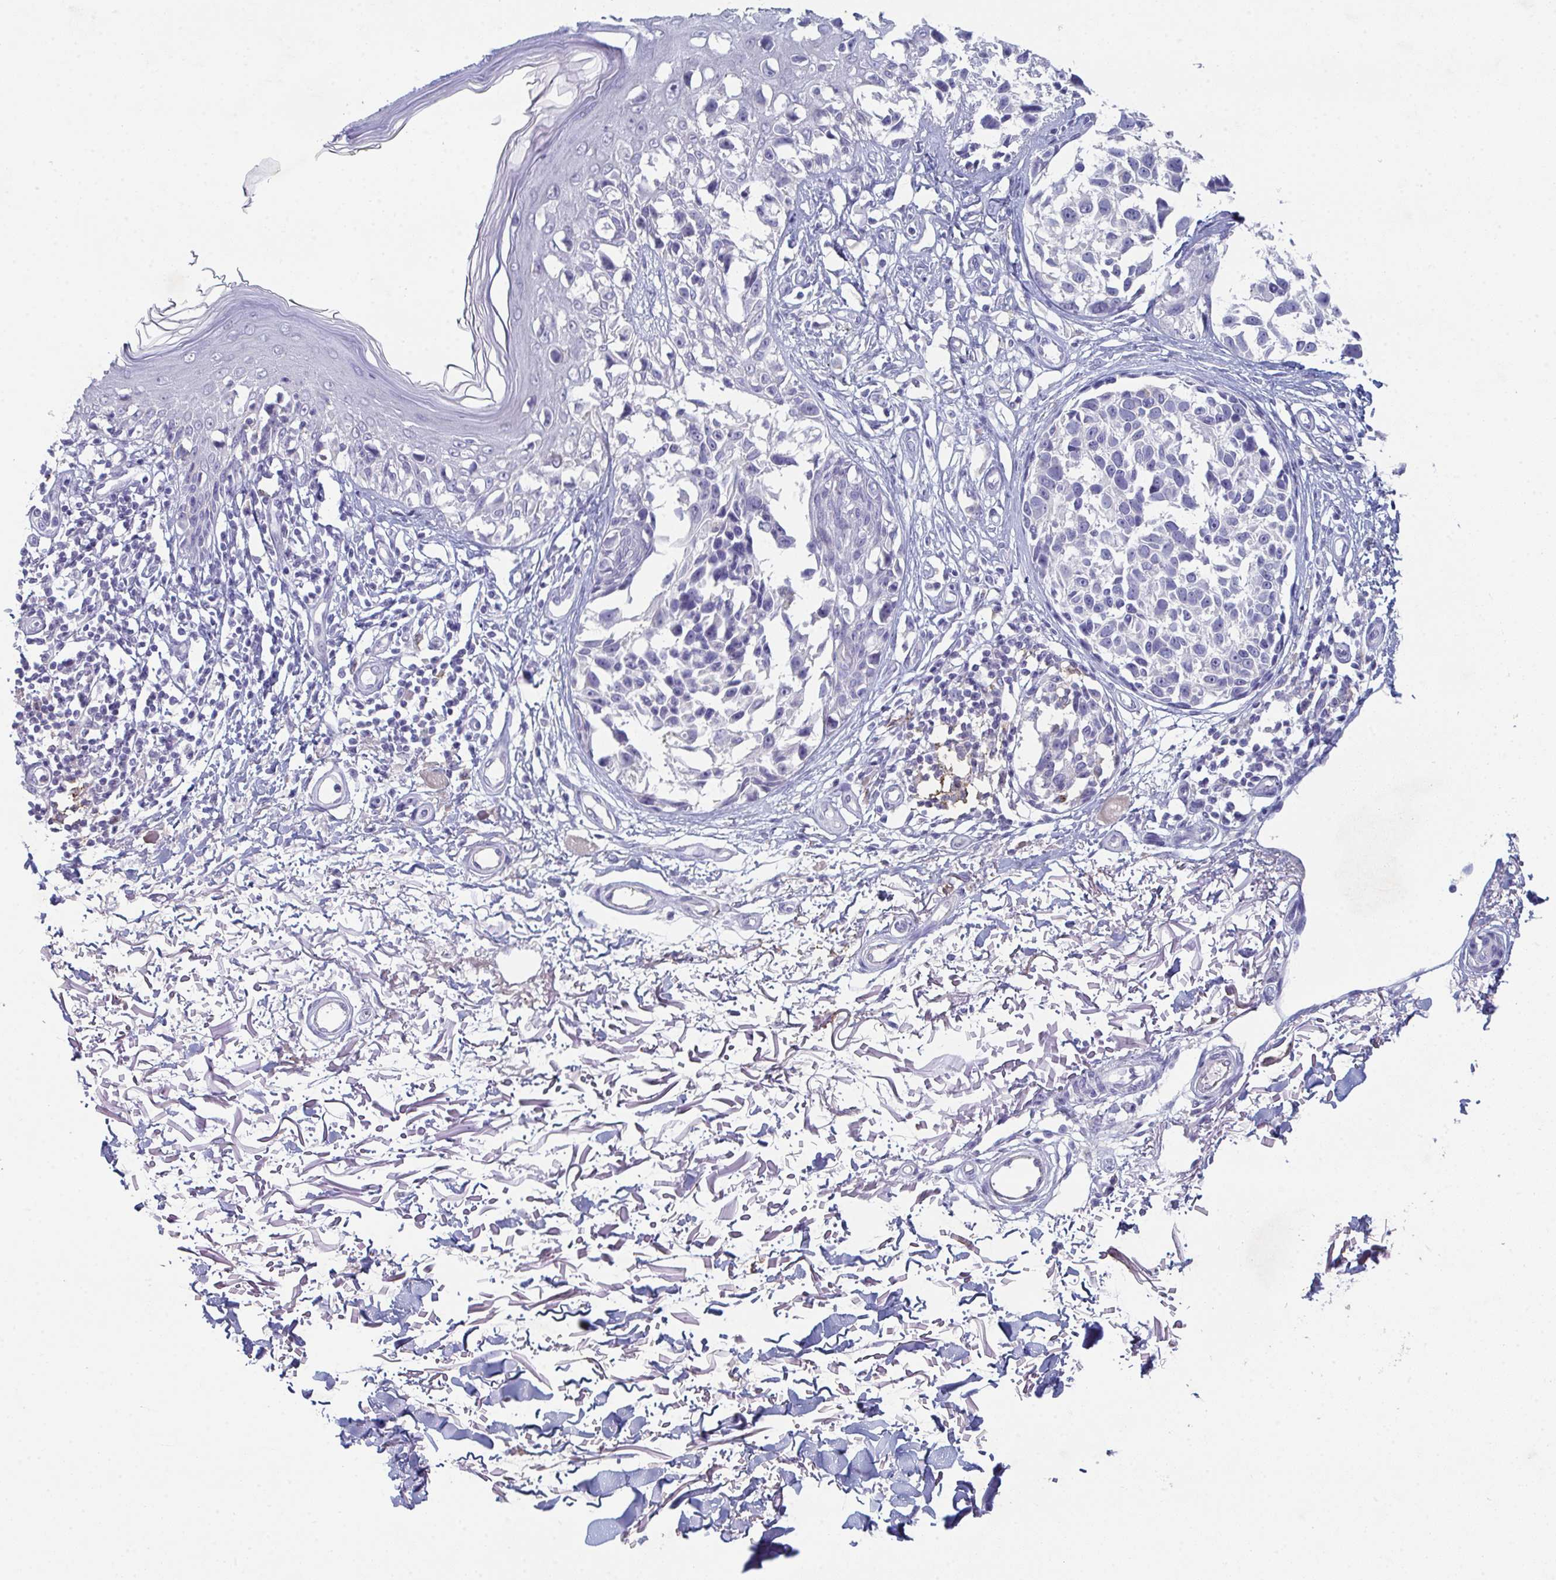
{"staining": {"intensity": "negative", "quantity": "none", "location": "none"}, "tissue": "melanoma", "cell_type": "Tumor cells", "image_type": "cancer", "snomed": [{"axis": "morphology", "description": "Malignant melanoma, NOS"}, {"axis": "topography", "description": "Skin"}], "caption": "There is no significant expression in tumor cells of melanoma.", "gene": "ADAM21", "patient": {"sex": "male", "age": 73}}